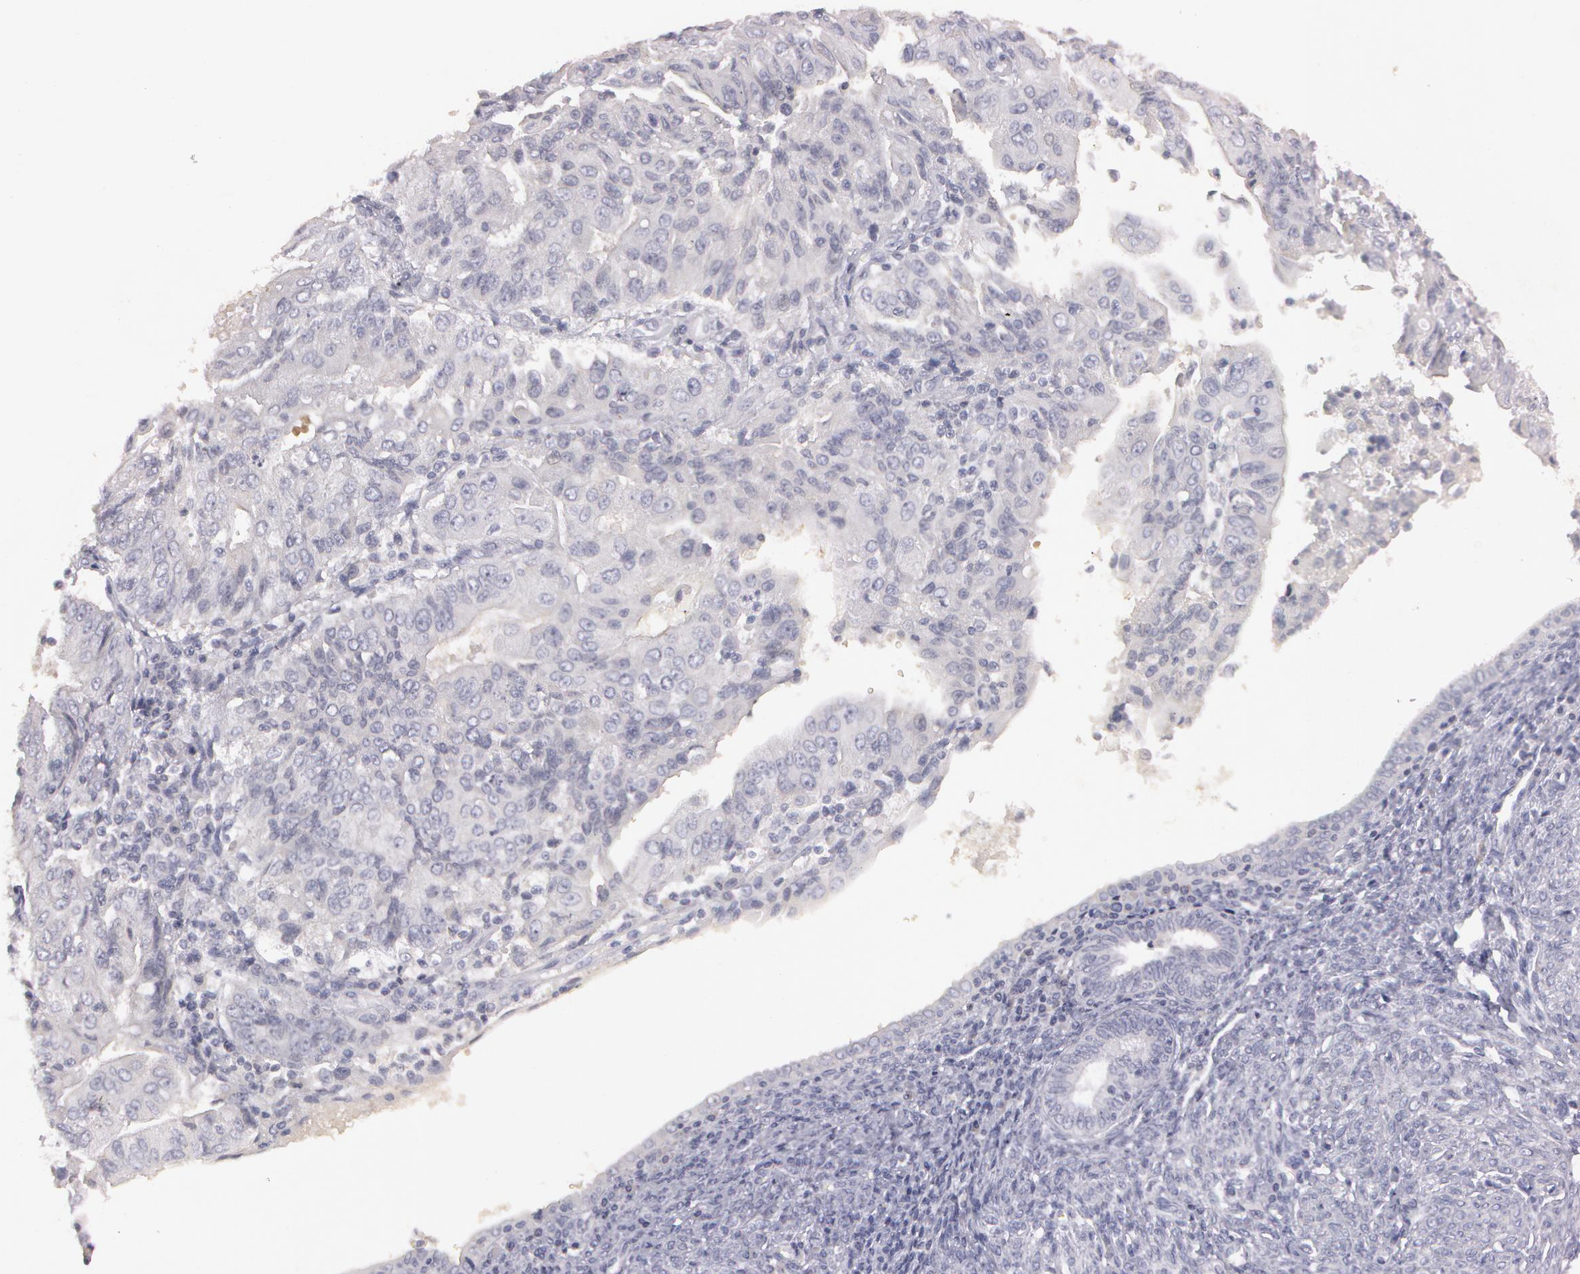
{"staining": {"intensity": "negative", "quantity": "none", "location": "none"}, "tissue": "endometrial cancer", "cell_type": "Tumor cells", "image_type": "cancer", "snomed": [{"axis": "morphology", "description": "Adenocarcinoma, NOS"}, {"axis": "topography", "description": "Endometrium"}], "caption": "This is a image of IHC staining of adenocarcinoma (endometrial), which shows no expression in tumor cells. (Immunohistochemistry, brightfield microscopy, high magnification).", "gene": "MXRA5", "patient": {"sex": "female", "age": 75}}